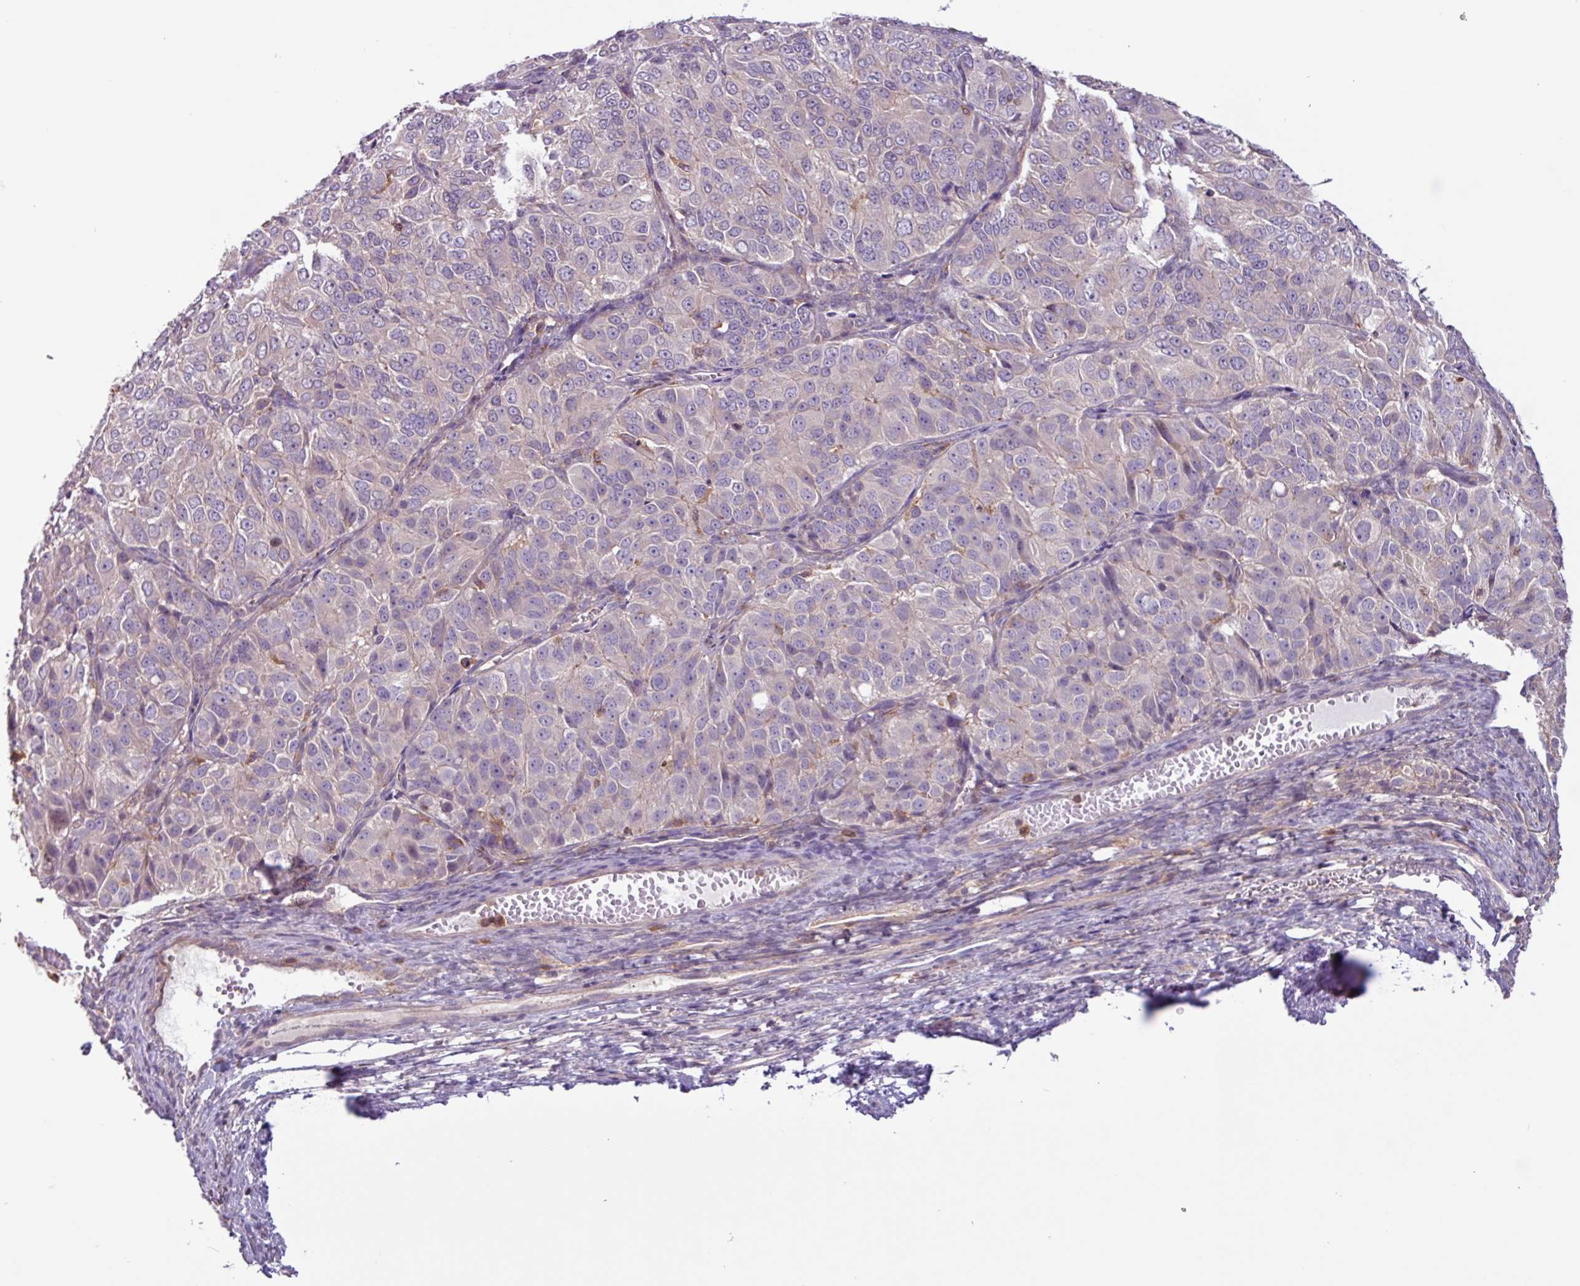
{"staining": {"intensity": "negative", "quantity": "none", "location": "none"}, "tissue": "ovarian cancer", "cell_type": "Tumor cells", "image_type": "cancer", "snomed": [{"axis": "morphology", "description": "Carcinoma, endometroid"}, {"axis": "topography", "description": "Ovary"}], "caption": "A high-resolution histopathology image shows immunohistochemistry staining of ovarian cancer (endometroid carcinoma), which reveals no significant positivity in tumor cells.", "gene": "ACTR3", "patient": {"sex": "female", "age": 51}}